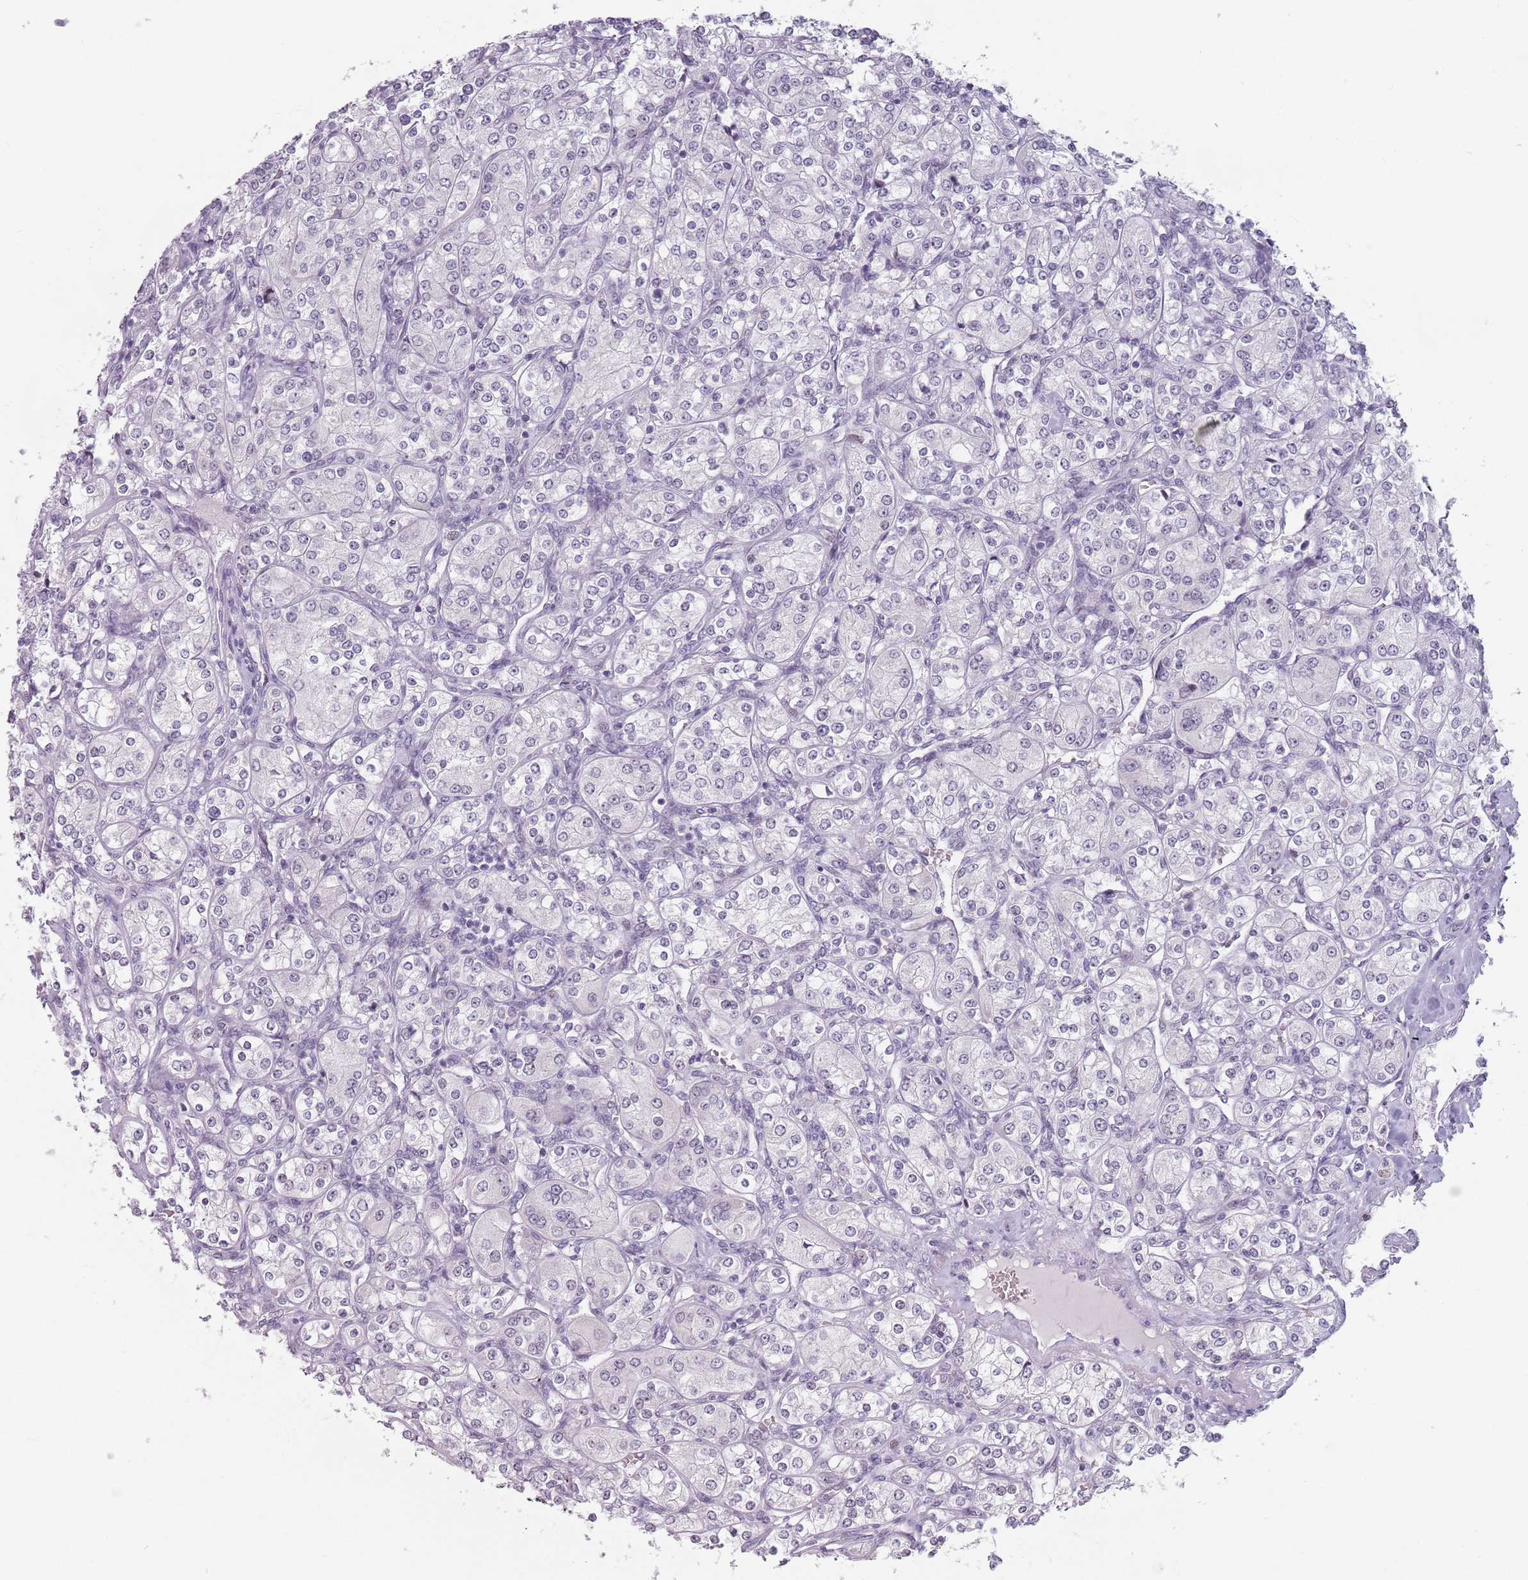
{"staining": {"intensity": "negative", "quantity": "none", "location": "none"}, "tissue": "renal cancer", "cell_type": "Tumor cells", "image_type": "cancer", "snomed": [{"axis": "morphology", "description": "Adenocarcinoma, NOS"}, {"axis": "topography", "description": "Kidney"}], "caption": "DAB (3,3'-diaminobenzidine) immunohistochemical staining of human renal cancer (adenocarcinoma) reveals no significant staining in tumor cells.", "gene": "PTCHD1", "patient": {"sex": "male", "age": 77}}